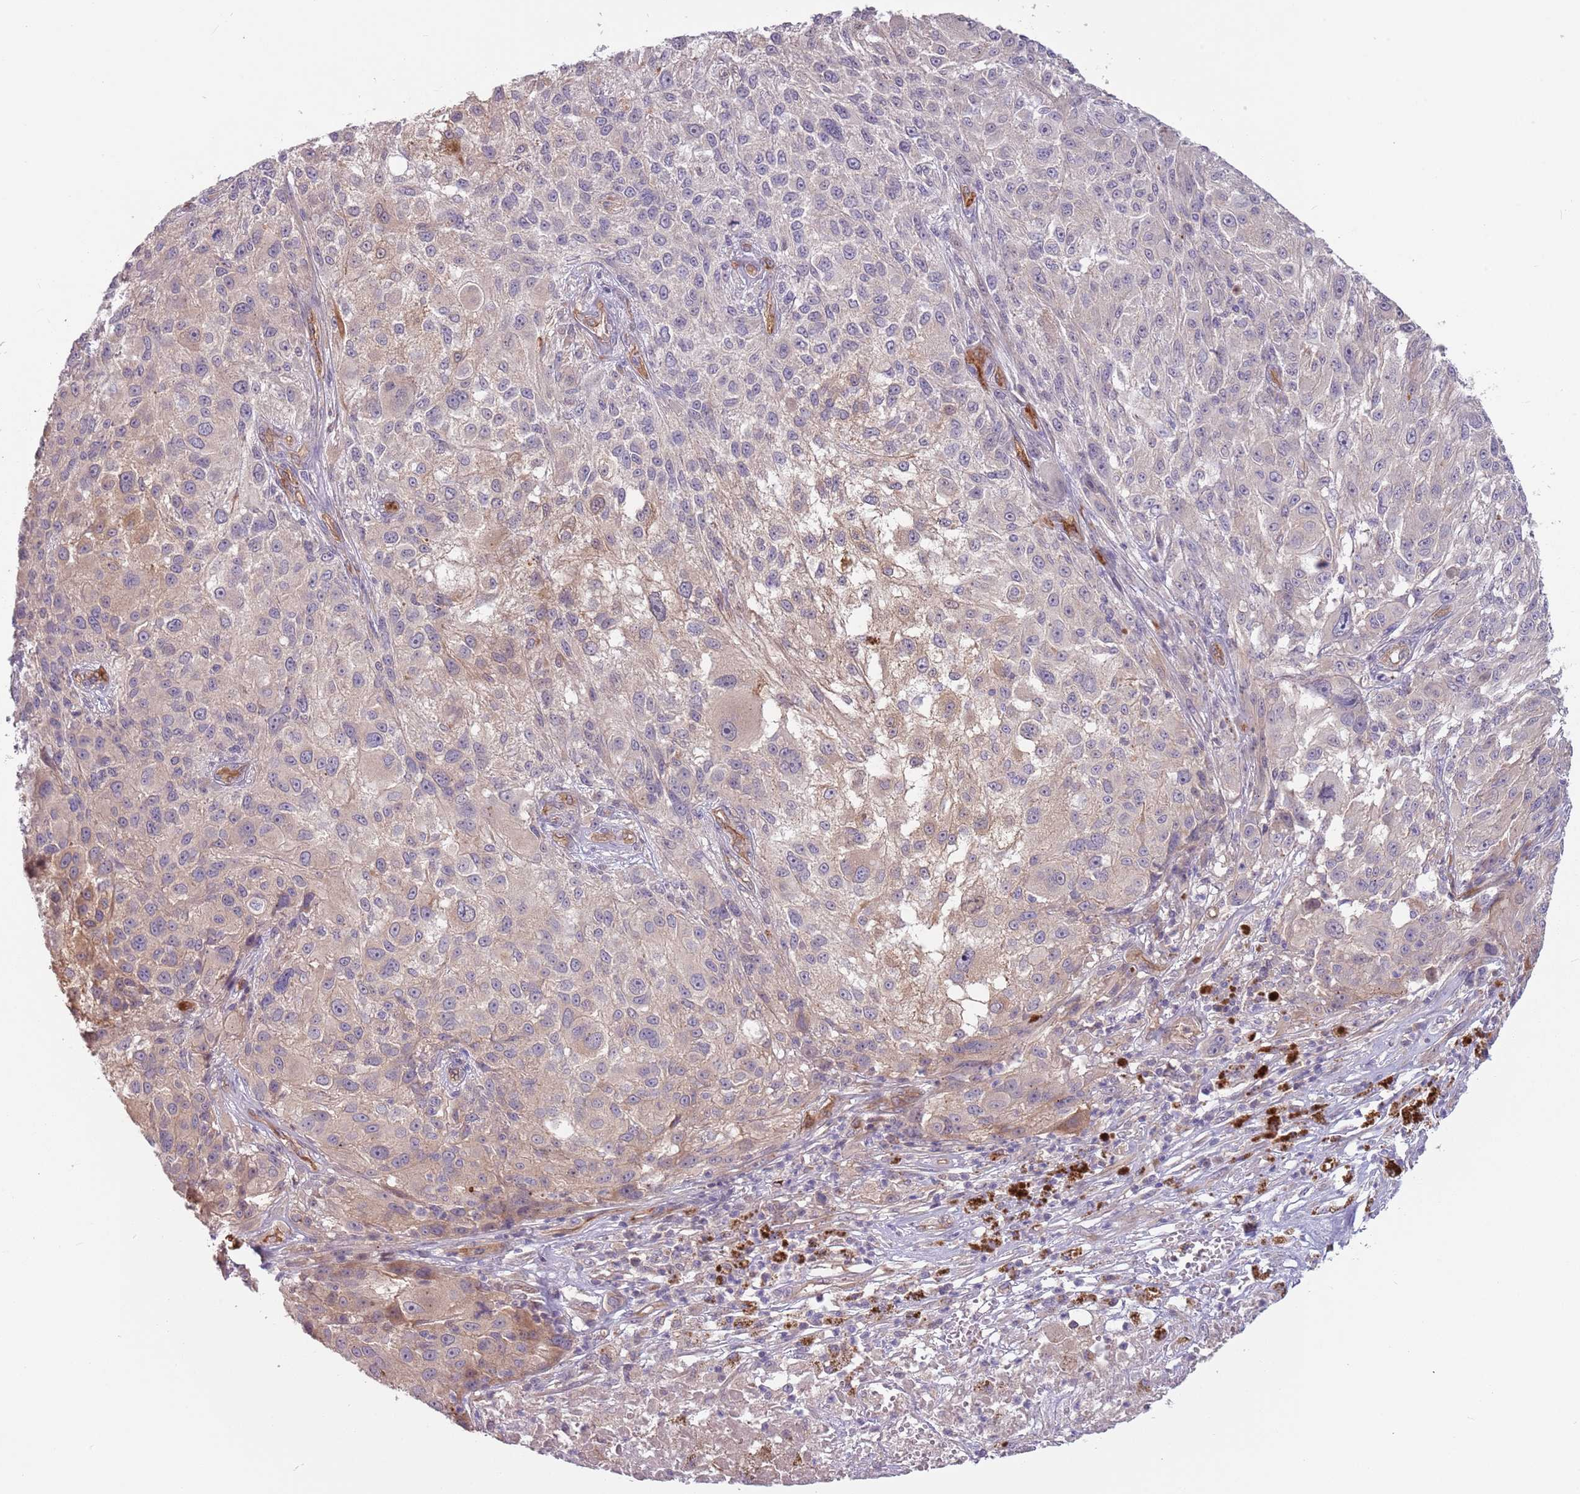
{"staining": {"intensity": "negative", "quantity": "none", "location": "none"}, "tissue": "melanoma", "cell_type": "Tumor cells", "image_type": "cancer", "snomed": [{"axis": "morphology", "description": "Normal morphology"}, {"axis": "morphology", "description": "Malignant melanoma, NOS"}, {"axis": "topography", "description": "Skin"}], "caption": "An image of malignant melanoma stained for a protein reveals no brown staining in tumor cells.", "gene": "SAV1", "patient": {"sex": "female", "age": 72}}